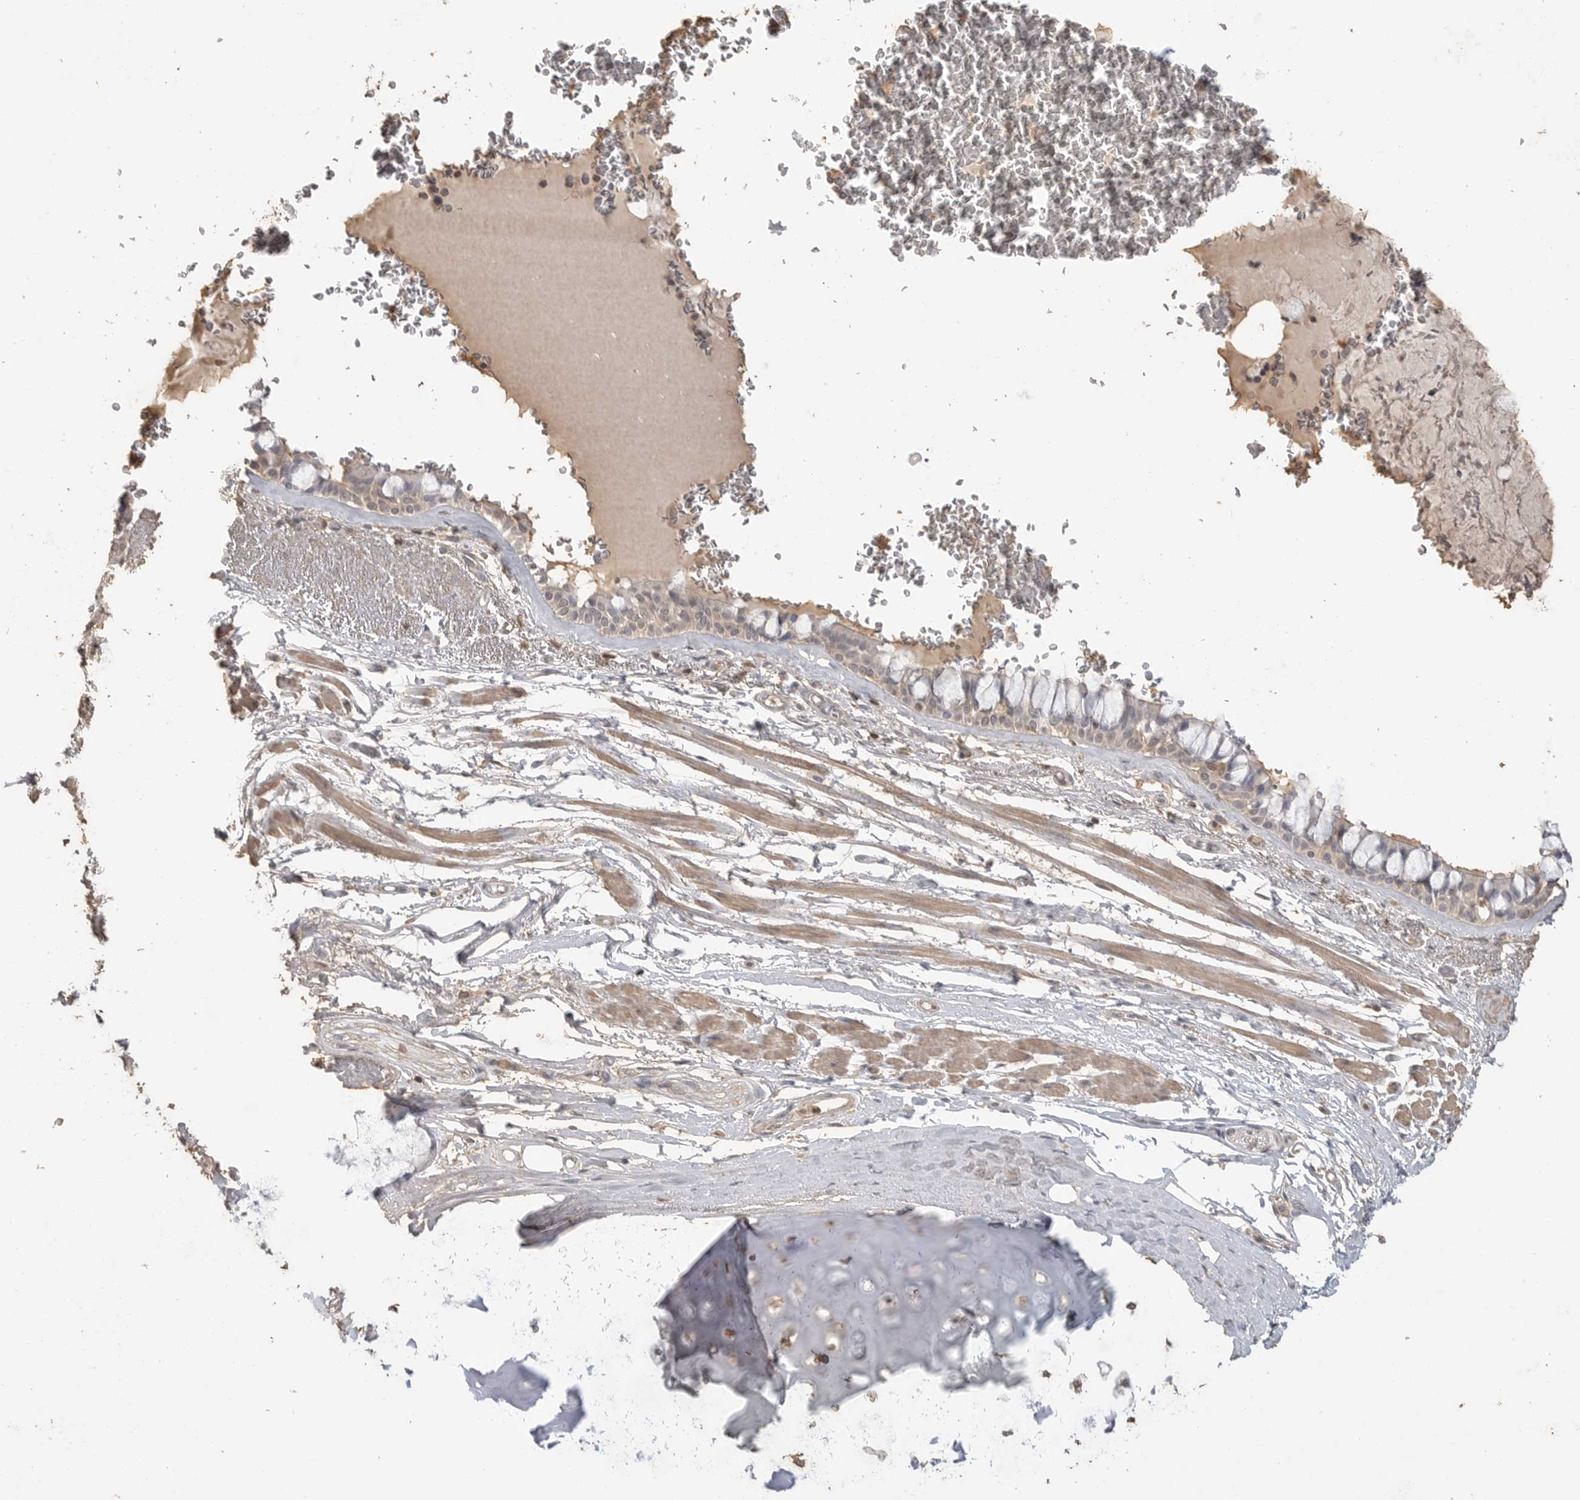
{"staining": {"intensity": "weak", "quantity": "<25%", "location": "cytoplasmic/membranous"}, "tissue": "bronchus", "cell_type": "Respiratory epithelial cells", "image_type": "normal", "snomed": [{"axis": "morphology", "description": "Normal tissue, NOS"}, {"axis": "topography", "description": "Bronchus"}], "caption": "IHC of normal human bronchus demonstrates no expression in respiratory epithelial cells. The staining is performed using DAB (3,3'-diaminobenzidine) brown chromogen with nuclei counter-stained in using hematoxylin.", "gene": "MAP2K1", "patient": {"sex": "male", "age": 66}}